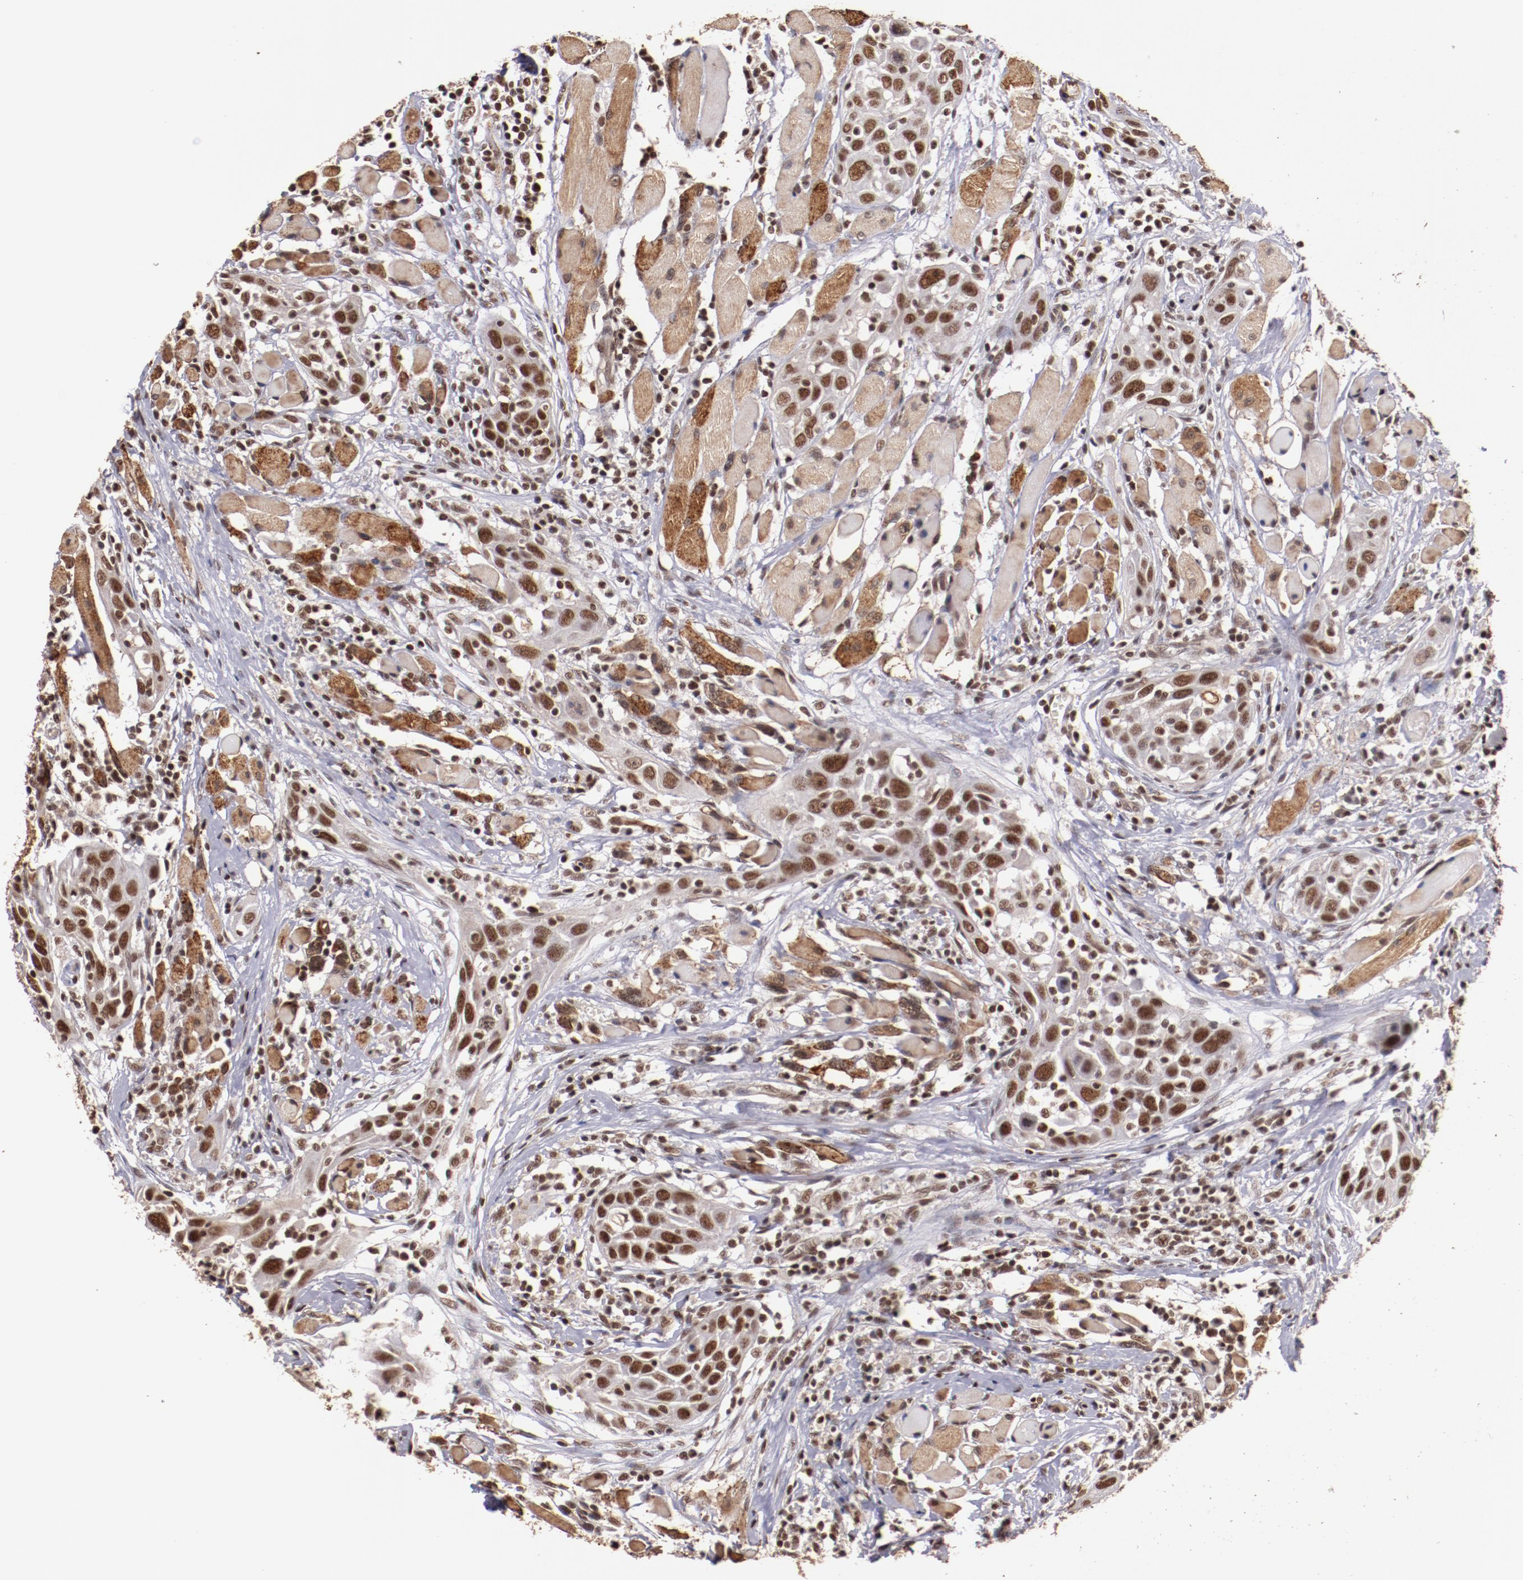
{"staining": {"intensity": "moderate", "quantity": "25%-75%", "location": "nuclear"}, "tissue": "head and neck cancer", "cell_type": "Tumor cells", "image_type": "cancer", "snomed": [{"axis": "morphology", "description": "Squamous cell carcinoma, NOS"}, {"axis": "topography", "description": "Oral tissue"}, {"axis": "topography", "description": "Head-Neck"}], "caption": "Immunohistochemistry image of neoplastic tissue: squamous cell carcinoma (head and neck) stained using immunohistochemistry shows medium levels of moderate protein expression localized specifically in the nuclear of tumor cells, appearing as a nuclear brown color.", "gene": "STAG2", "patient": {"sex": "female", "age": 50}}